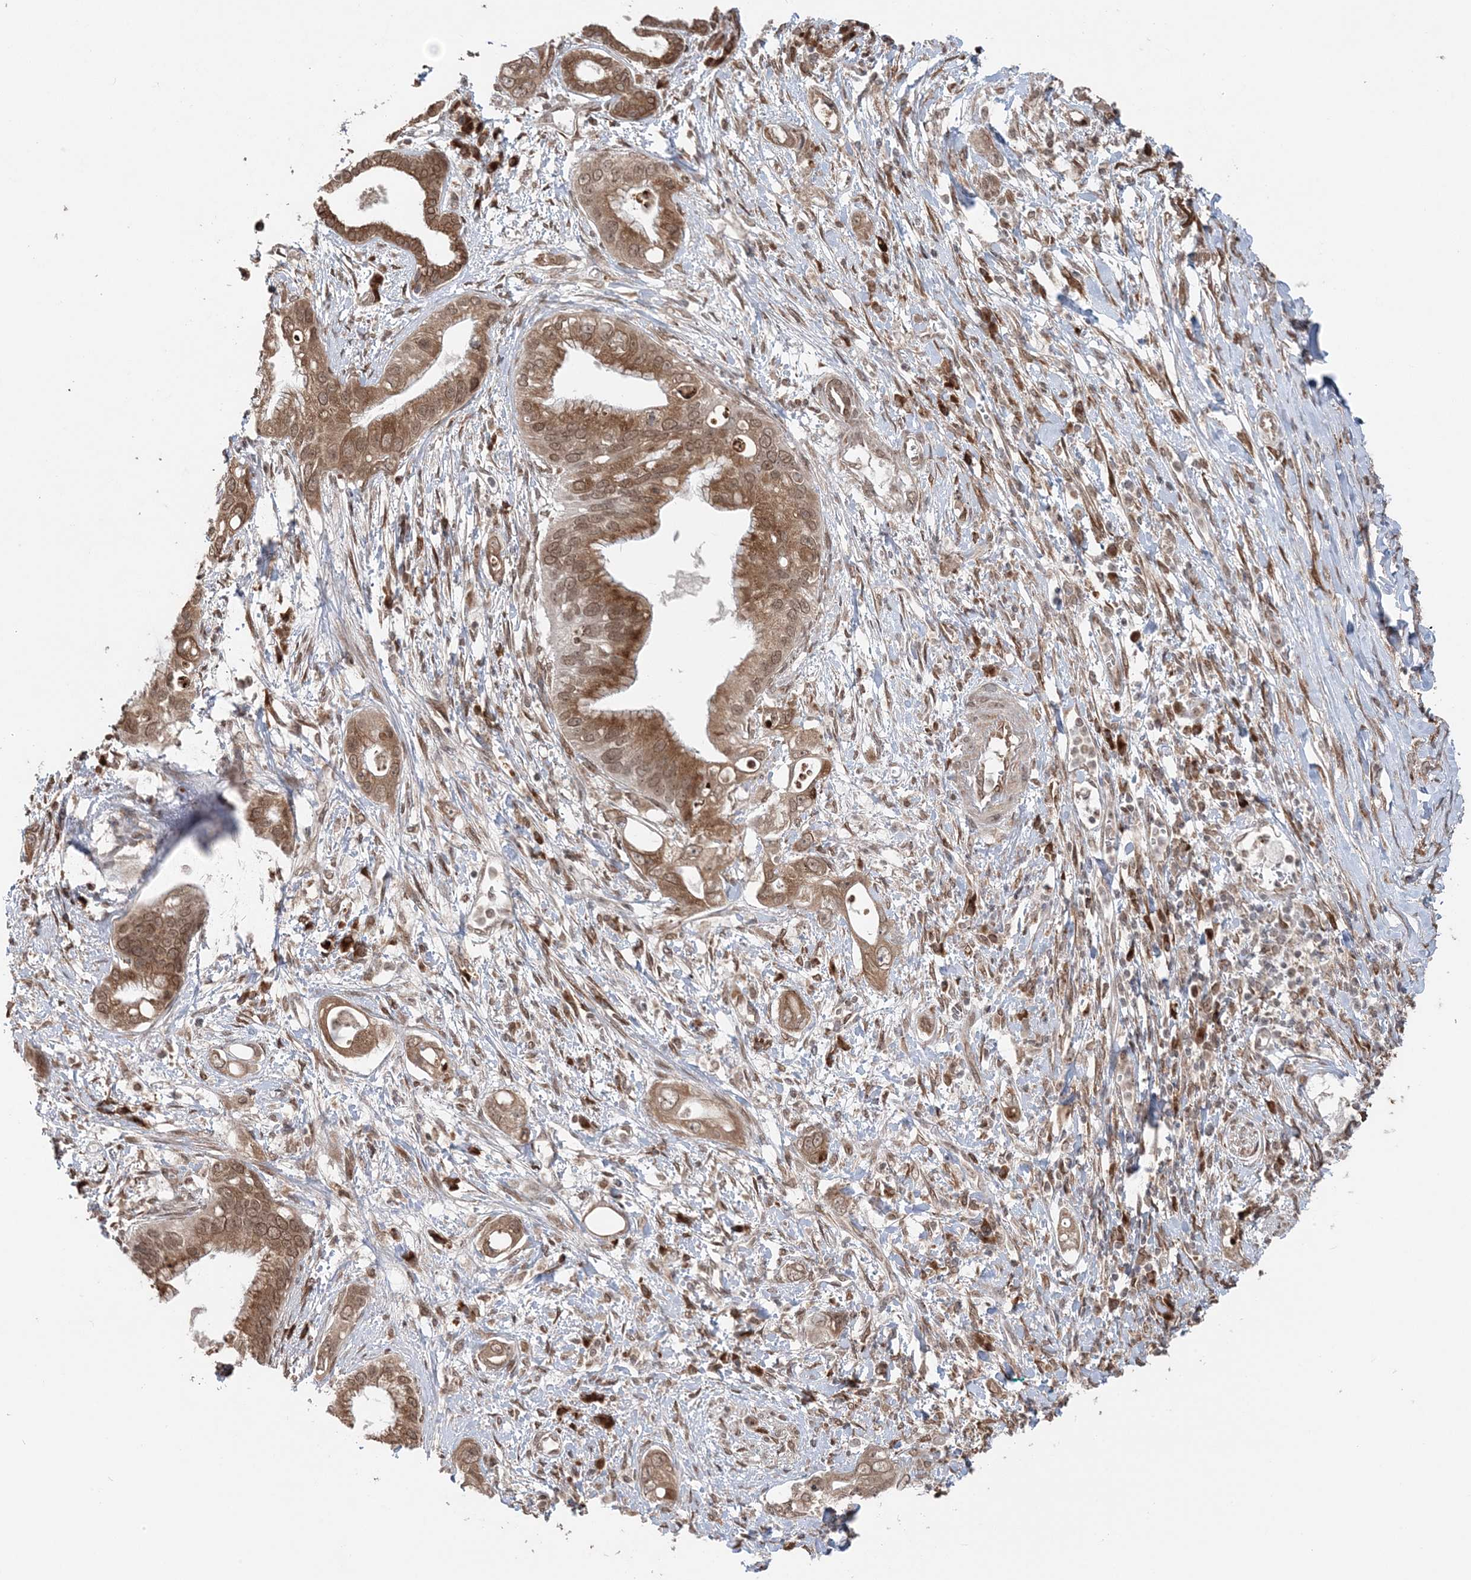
{"staining": {"intensity": "moderate", "quantity": ">75%", "location": "cytoplasmic/membranous,nuclear"}, "tissue": "pancreatic cancer", "cell_type": "Tumor cells", "image_type": "cancer", "snomed": [{"axis": "morphology", "description": "Inflammation, NOS"}, {"axis": "morphology", "description": "Adenocarcinoma, NOS"}, {"axis": "topography", "description": "Pancreas"}], "caption": "Immunohistochemical staining of human pancreatic cancer (adenocarcinoma) demonstrates medium levels of moderate cytoplasmic/membranous and nuclear protein staining in about >75% of tumor cells.", "gene": "TMED10", "patient": {"sex": "female", "age": 56}}